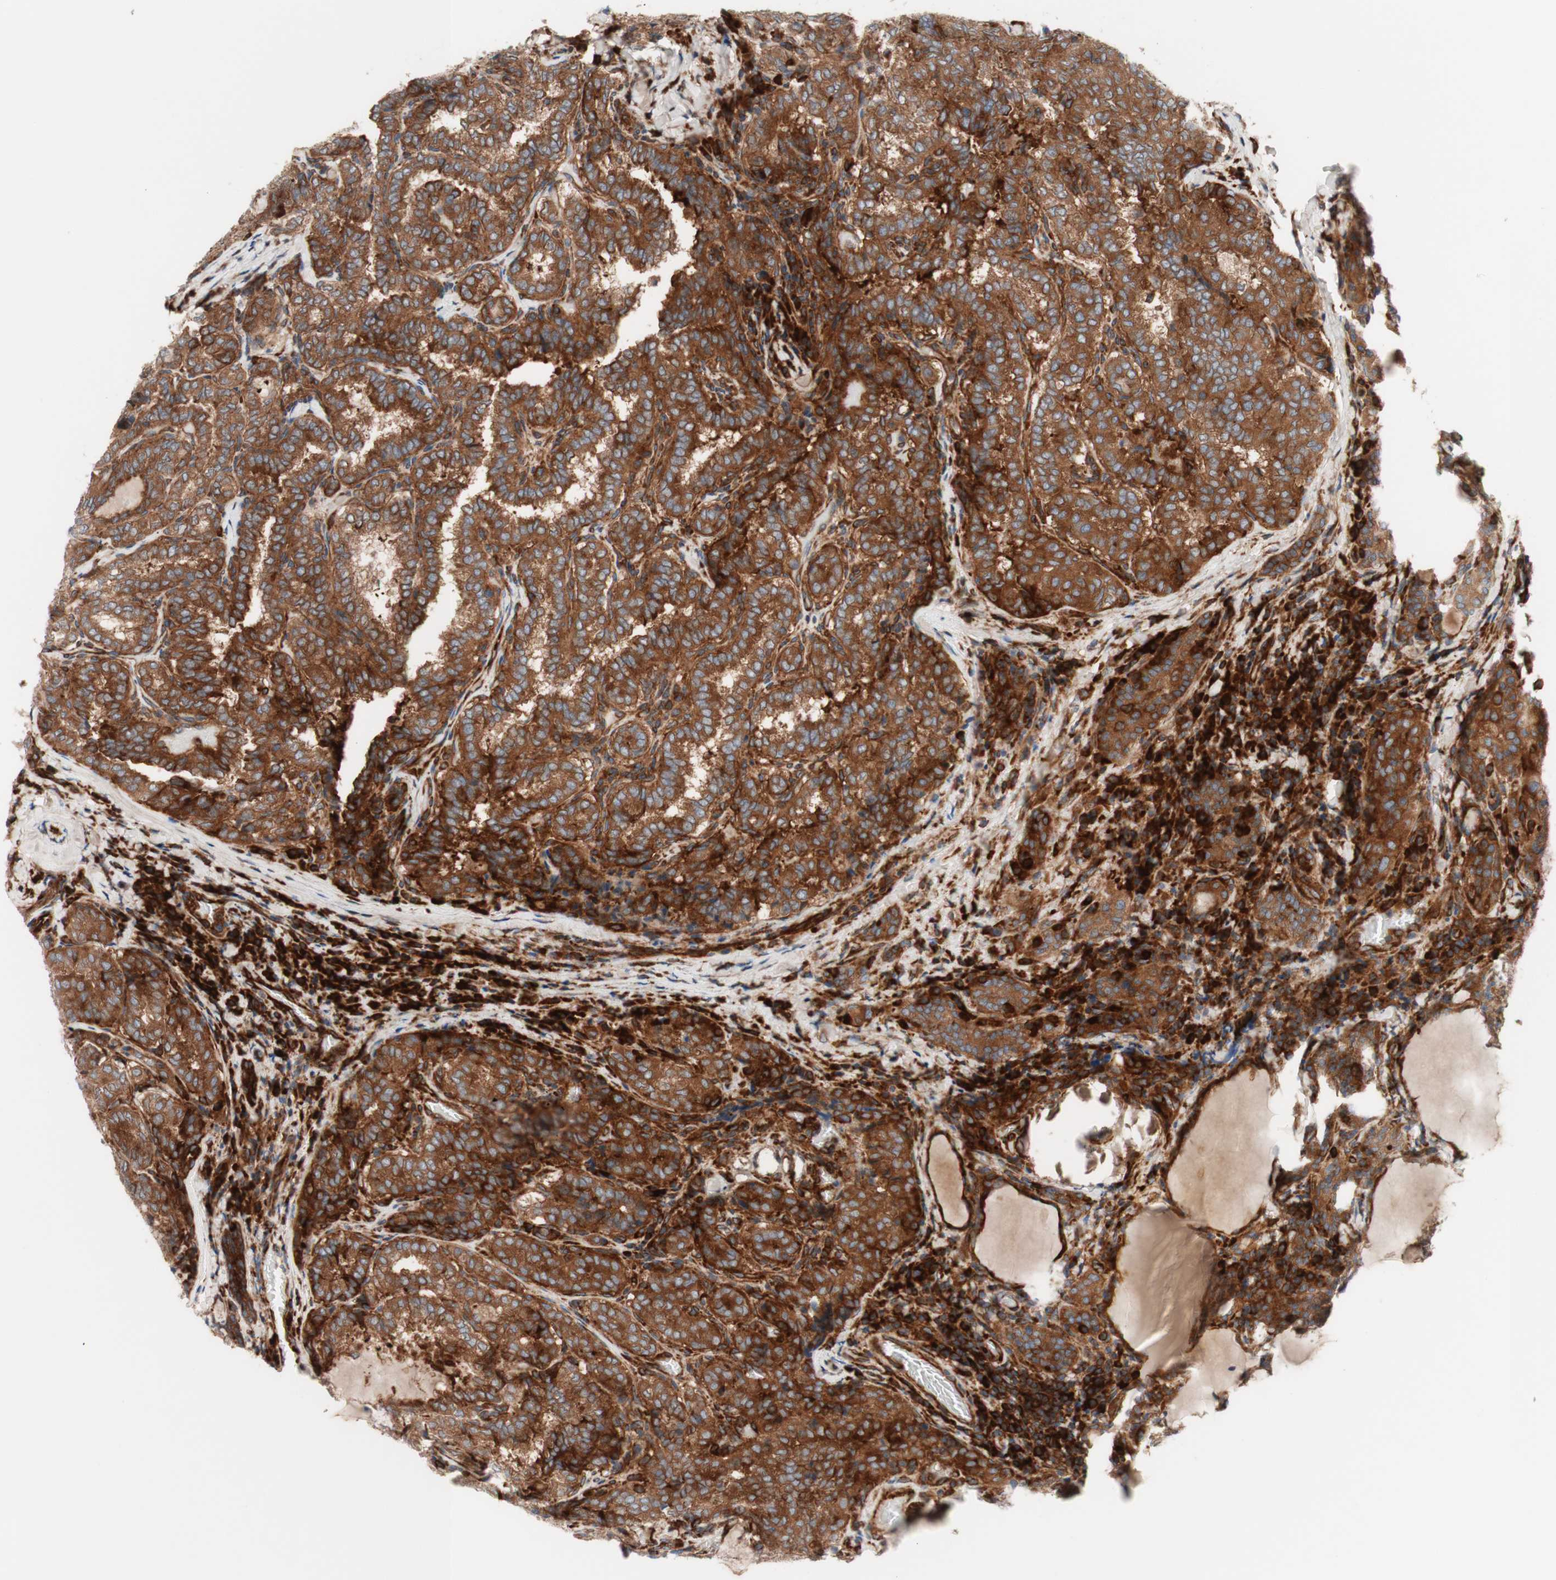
{"staining": {"intensity": "moderate", "quantity": ">75%", "location": "cytoplasmic/membranous"}, "tissue": "thyroid cancer", "cell_type": "Tumor cells", "image_type": "cancer", "snomed": [{"axis": "morphology", "description": "Normal tissue, NOS"}, {"axis": "morphology", "description": "Papillary adenocarcinoma, NOS"}, {"axis": "topography", "description": "Thyroid gland"}], "caption": "Immunohistochemical staining of human thyroid cancer (papillary adenocarcinoma) shows medium levels of moderate cytoplasmic/membranous staining in approximately >75% of tumor cells.", "gene": "CCN4", "patient": {"sex": "female", "age": 30}}